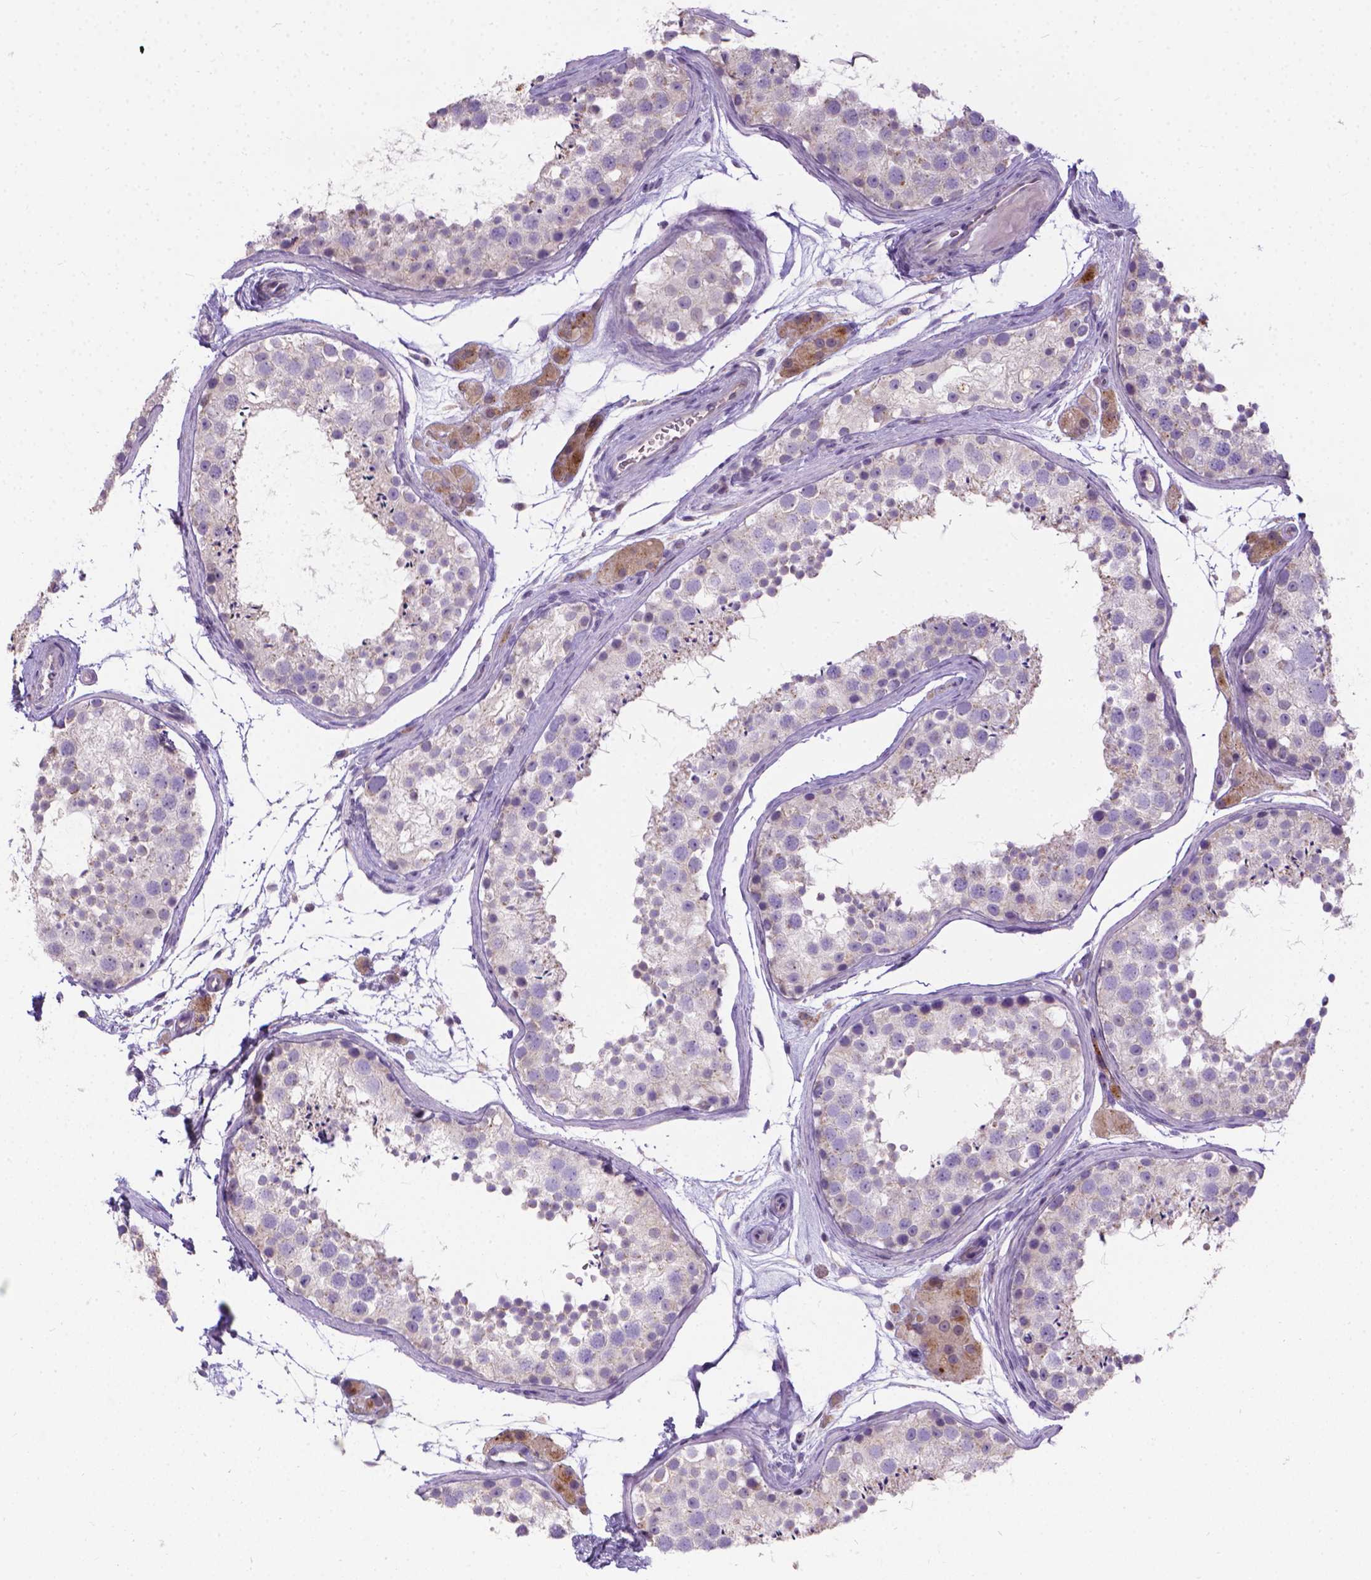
{"staining": {"intensity": "negative", "quantity": "none", "location": "none"}, "tissue": "testis", "cell_type": "Cells in seminiferous ducts", "image_type": "normal", "snomed": [{"axis": "morphology", "description": "Normal tissue, NOS"}, {"axis": "topography", "description": "Testis"}], "caption": "Cells in seminiferous ducts show no significant positivity in normal testis. (DAB (3,3'-diaminobenzidine) immunohistochemistry (IHC) visualized using brightfield microscopy, high magnification).", "gene": "TM4SF18", "patient": {"sex": "male", "age": 41}}